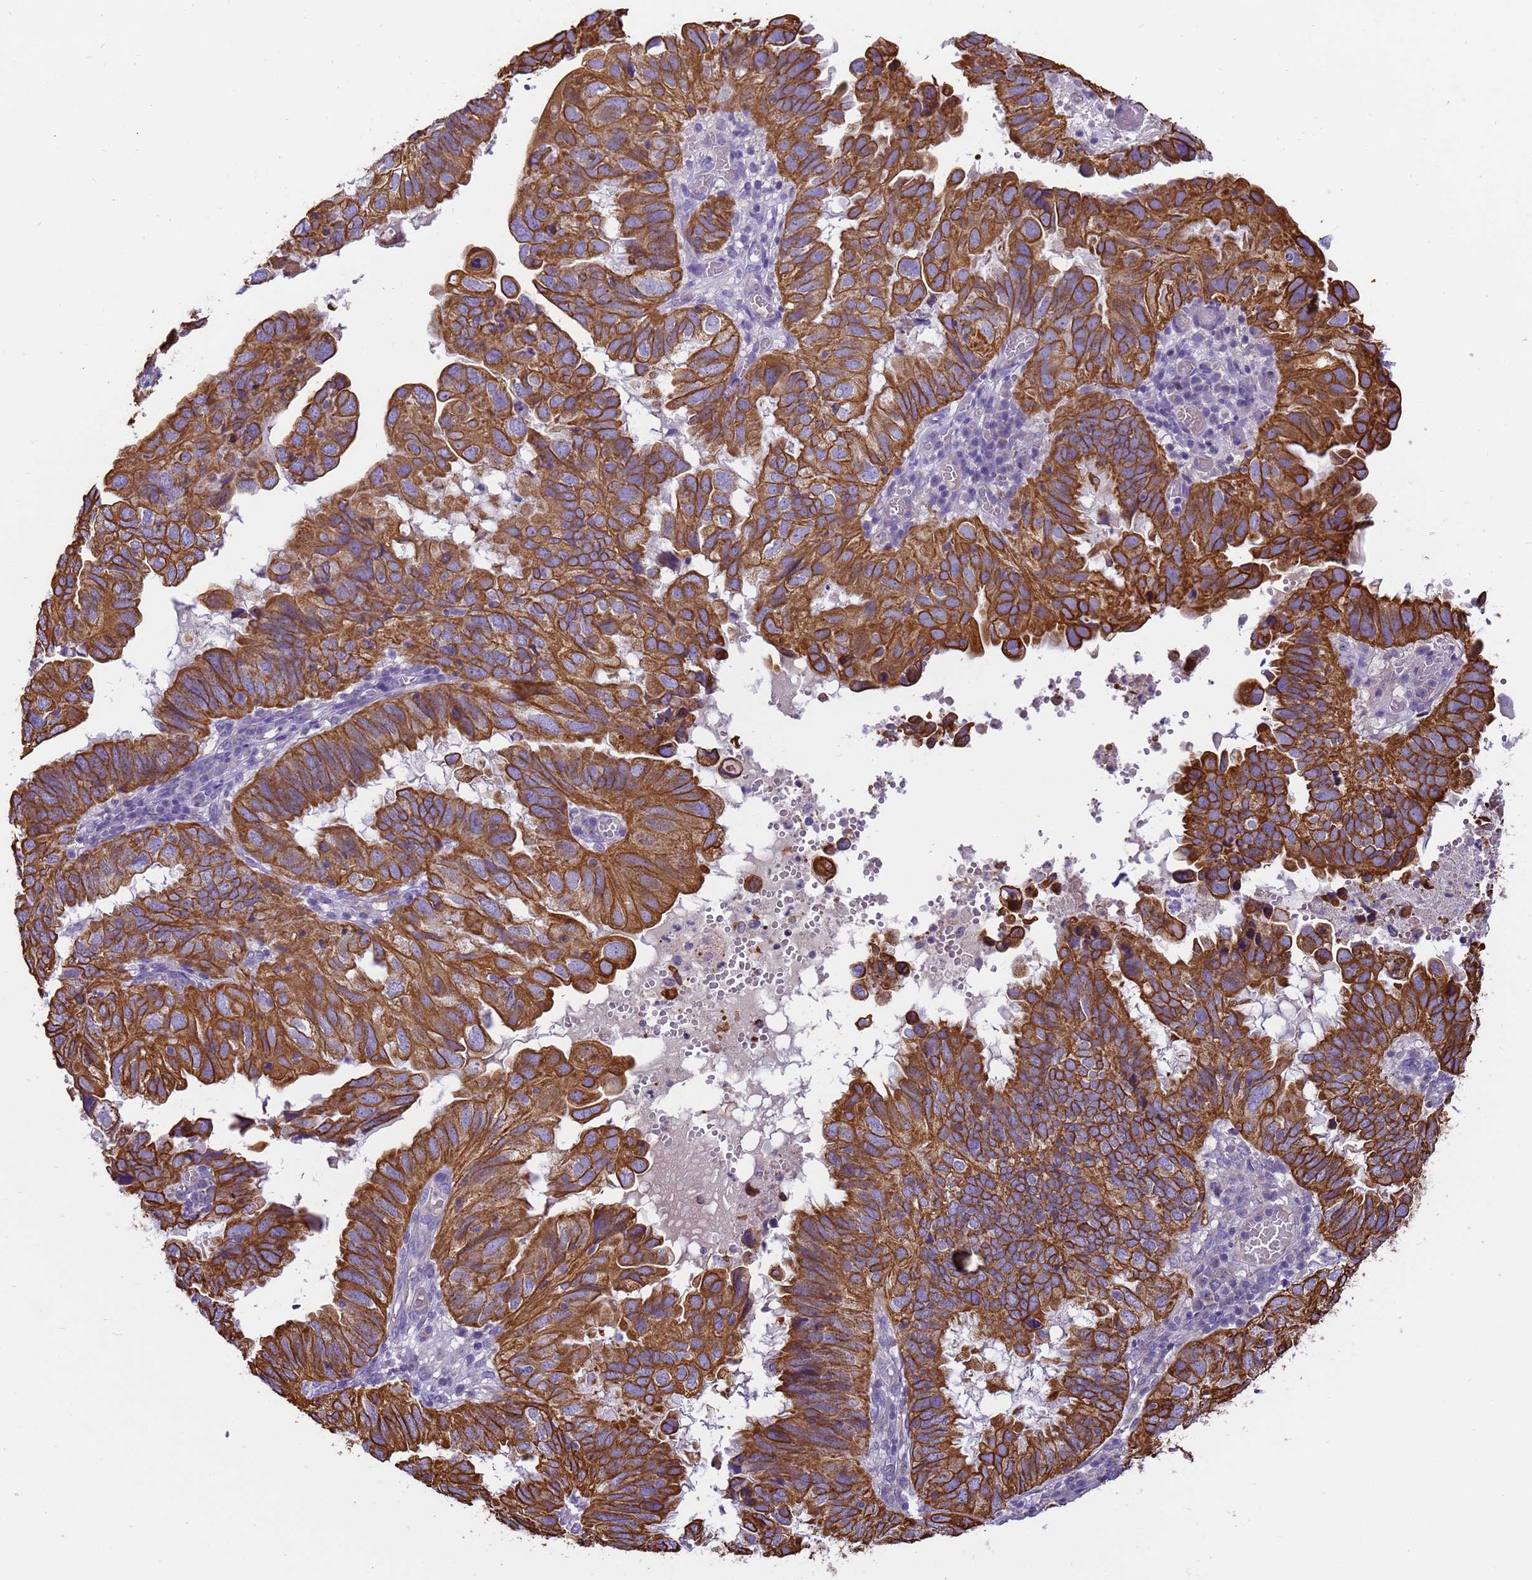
{"staining": {"intensity": "strong", "quantity": ">75%", "location": "cytoplasmic/membranous"}, "tissue": "endometrial cancer", "cell_type": "Tumor cells", "image_type": "cancer", "snomed": [{"axis": "morphology", "description": "Adenocarcinoma, NOS"}, {"axis": "topography", "description": "Uterus"}], "caption": "Immunohistochemical staining of human endometrial cancer displays strong cytoplasmic/membranous protein expression in approximately >75% of tumor cells. Using DAB (3,3'-diaminobenzidine) (brown) and hematoxylin (blue) stains, captured at high magnification using brightfield microscopy.", "gene": "PIEZO2", "patient": {"sex": "female", "age": 77}}